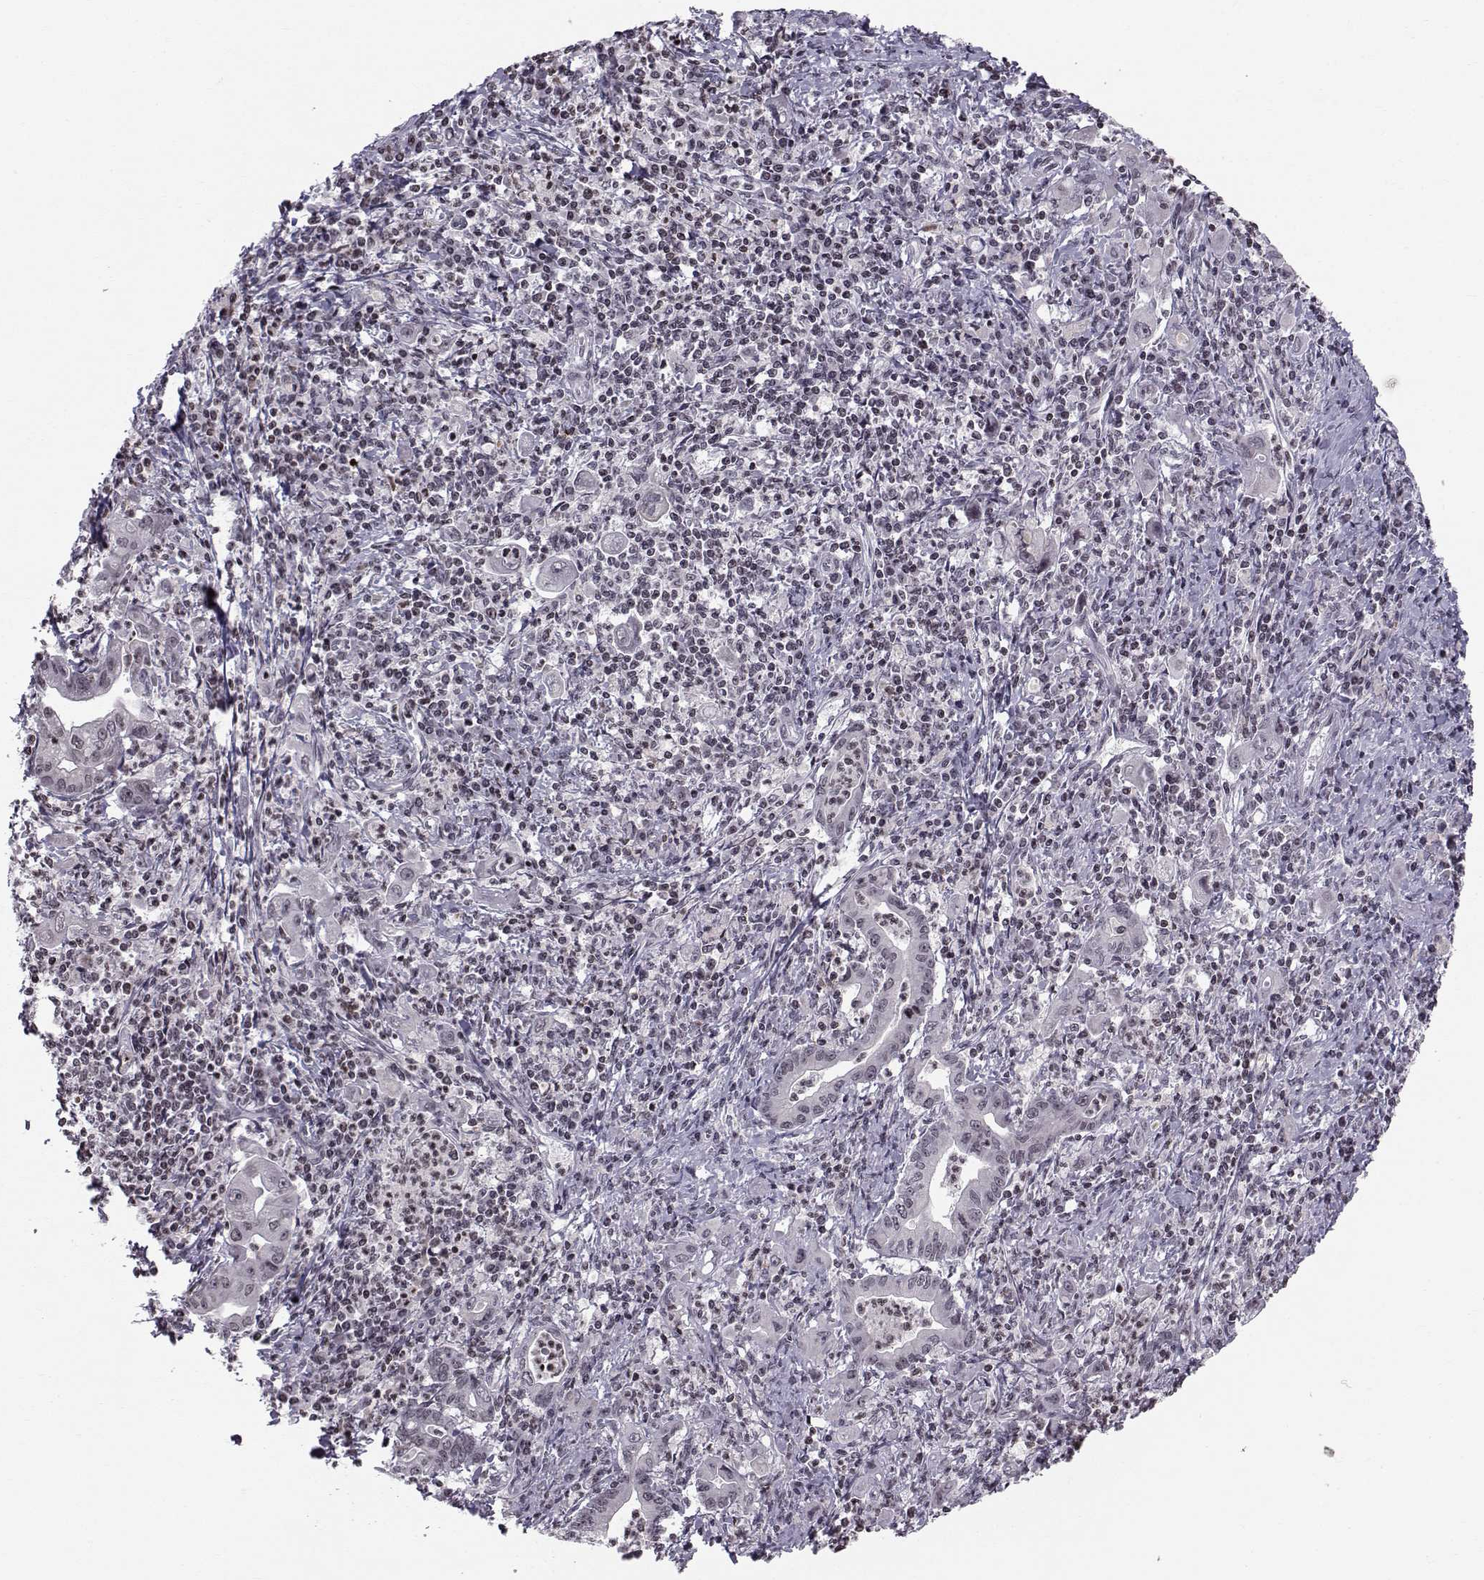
{"staining": {"intensity": "negative", "quantity": "none", "location": "none"}, "tissue": "stomach cancer", "cell_type": "Tumor cells", "image_type": "cancer", "snomed": [{"axis": "morphology", "description": "Adenocarcinoma, NOS"}, {"axis": "topography", "description": "Stomach, upper"}], "caption": "An immunohistochemistry (IHC) photomicrograph of stomach cancer (adenocarcinoma) is shown. There is no staining in tumor cells of stomach cancer (adenocarcinoma). The staining is performed using DAB brown chromogen with nuclei counter-stained in using hematoxylin.", "gene": "MARCHF4", "patient": {"sex": "female", "age": 79}}